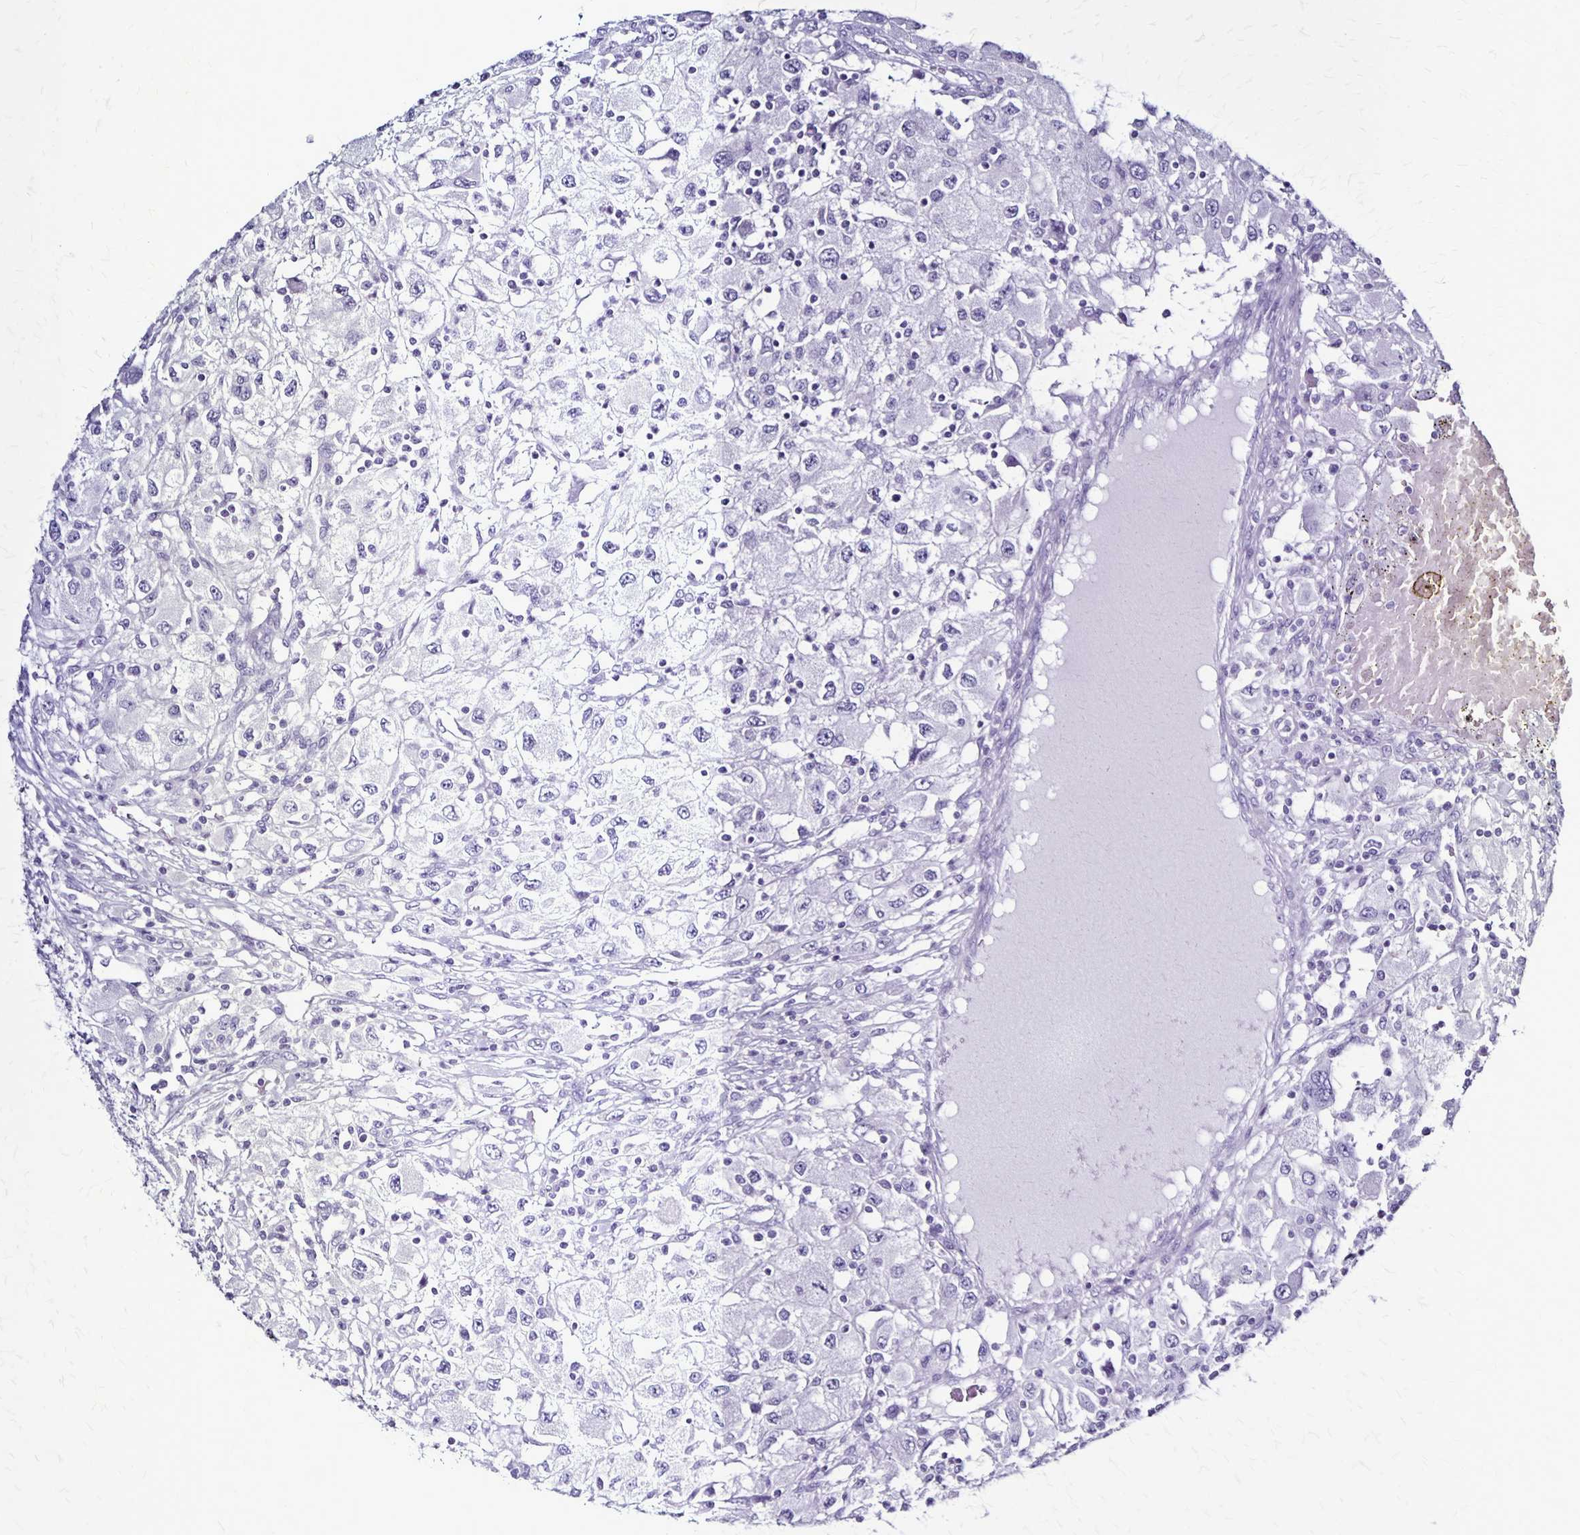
{"staining": {"intensity": "negative", "quantity": "none", "location": "none"}, "tissue": "renal cancer", "cell_type": "Tumor cells", "image_type": "cancer", "snomed": [{"axis": "morphology", "description": "Adenocarcinoma, NOS"}, {"axis": "topography", "description": "Kidney"}], "caption": "This is an immunohistochemistry (IHC) micrograph of human renal cancer (adenocarcinoma). There is no expression in tumor cells.", "gene": "PLXNA4", "patient": {"sex": "female", "age": 67}}